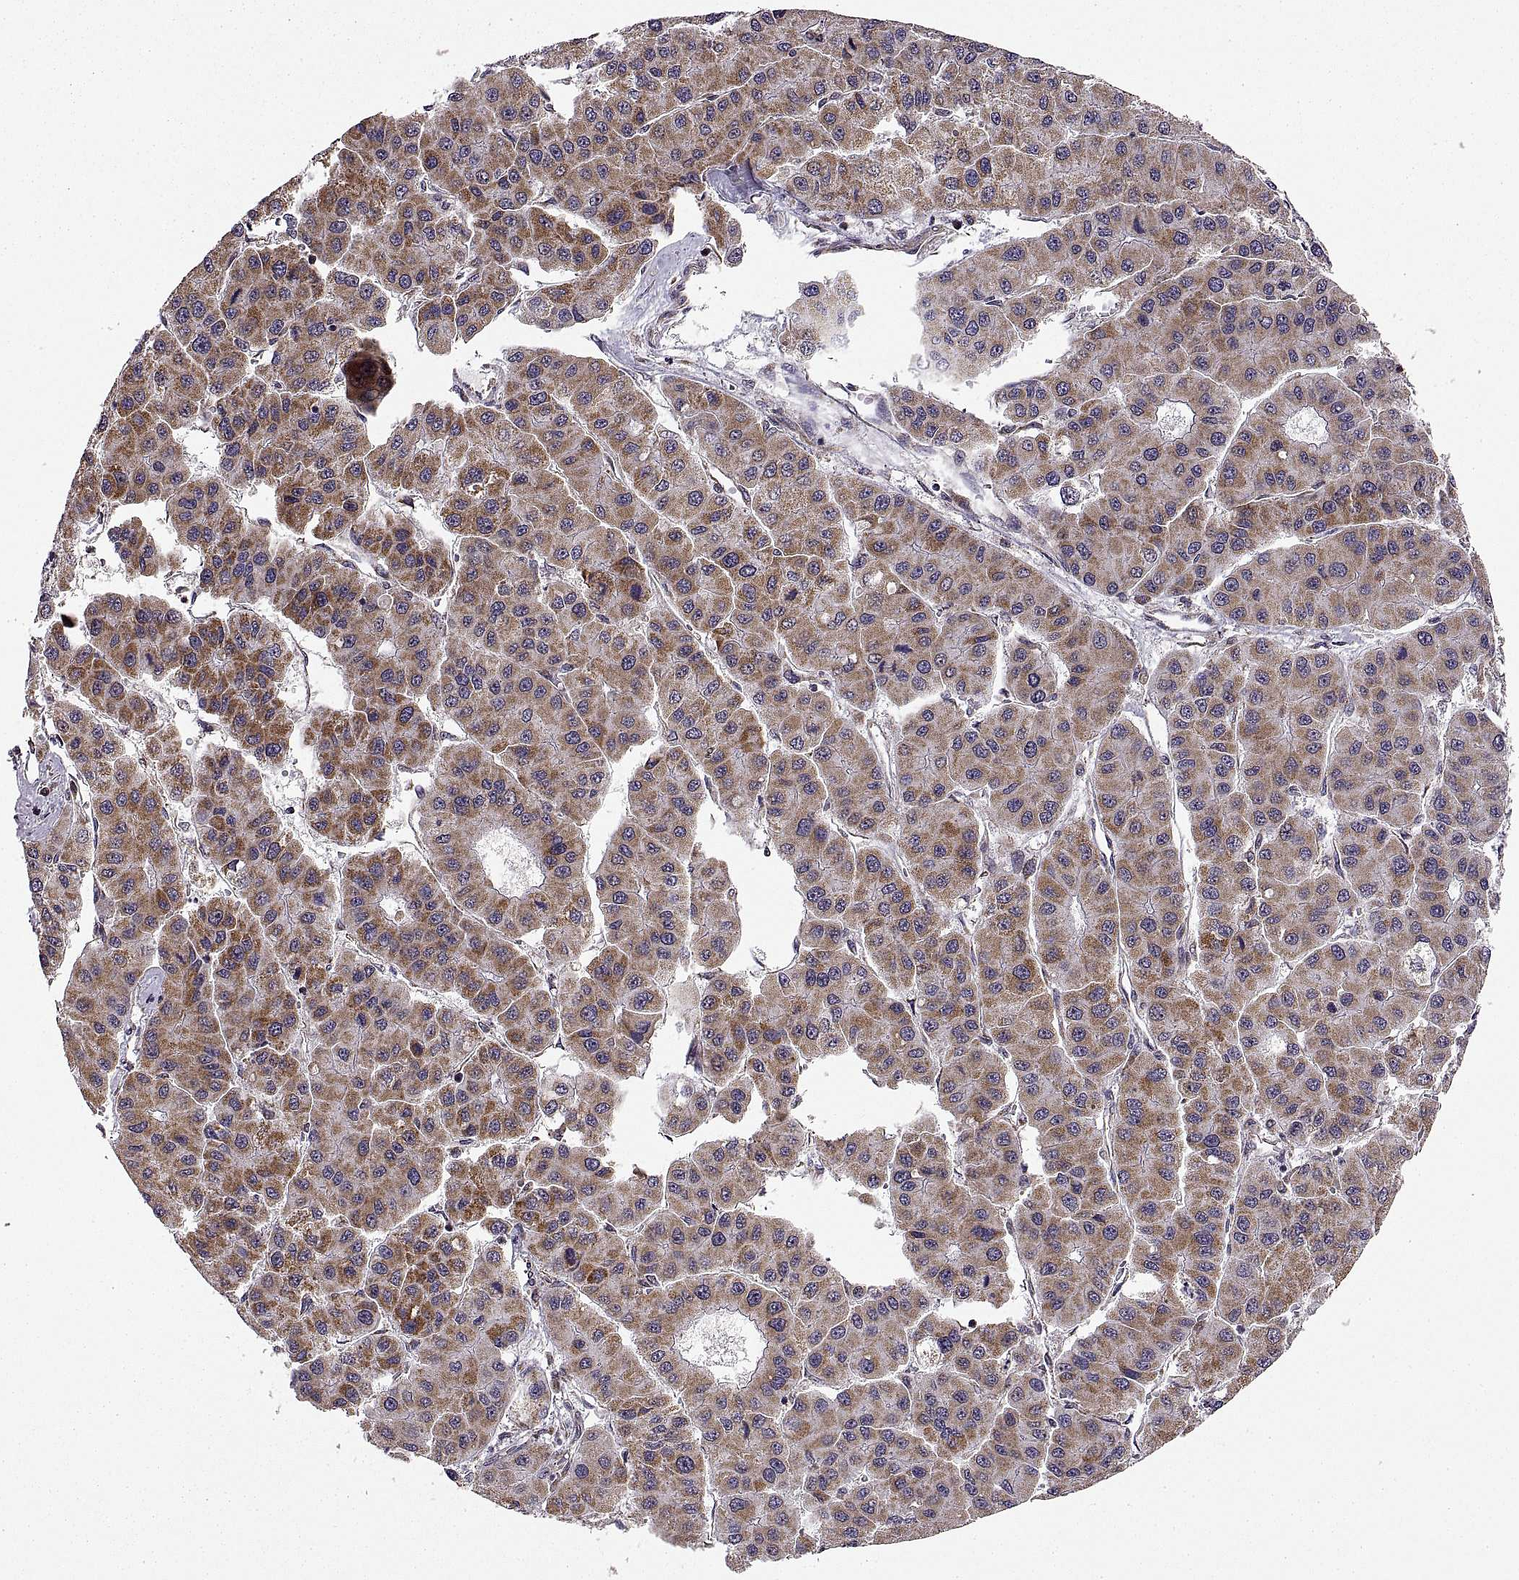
{"staining": {"intensity": "moderate", "quantity": ">75%", "location": "cytoplasmic/membranous"}, "tissue": "liver cancer", "cell_type": "Tumor cells", "image_type": "cancer", "snomed": [{"axis": "morphology", "description": "Carcinoma, Hepatocellular, NOS"}, {"axis": "topography", "description": "Liver"}], "caption": "The image displays a brown stain indicating the presence of a protein in the cytoplasmic/membranous of tumor cells in liver cancer (hepatocellular carcinoma).", "gene": "MANBAL", "patient": {"sex": "male", "age": 73}}